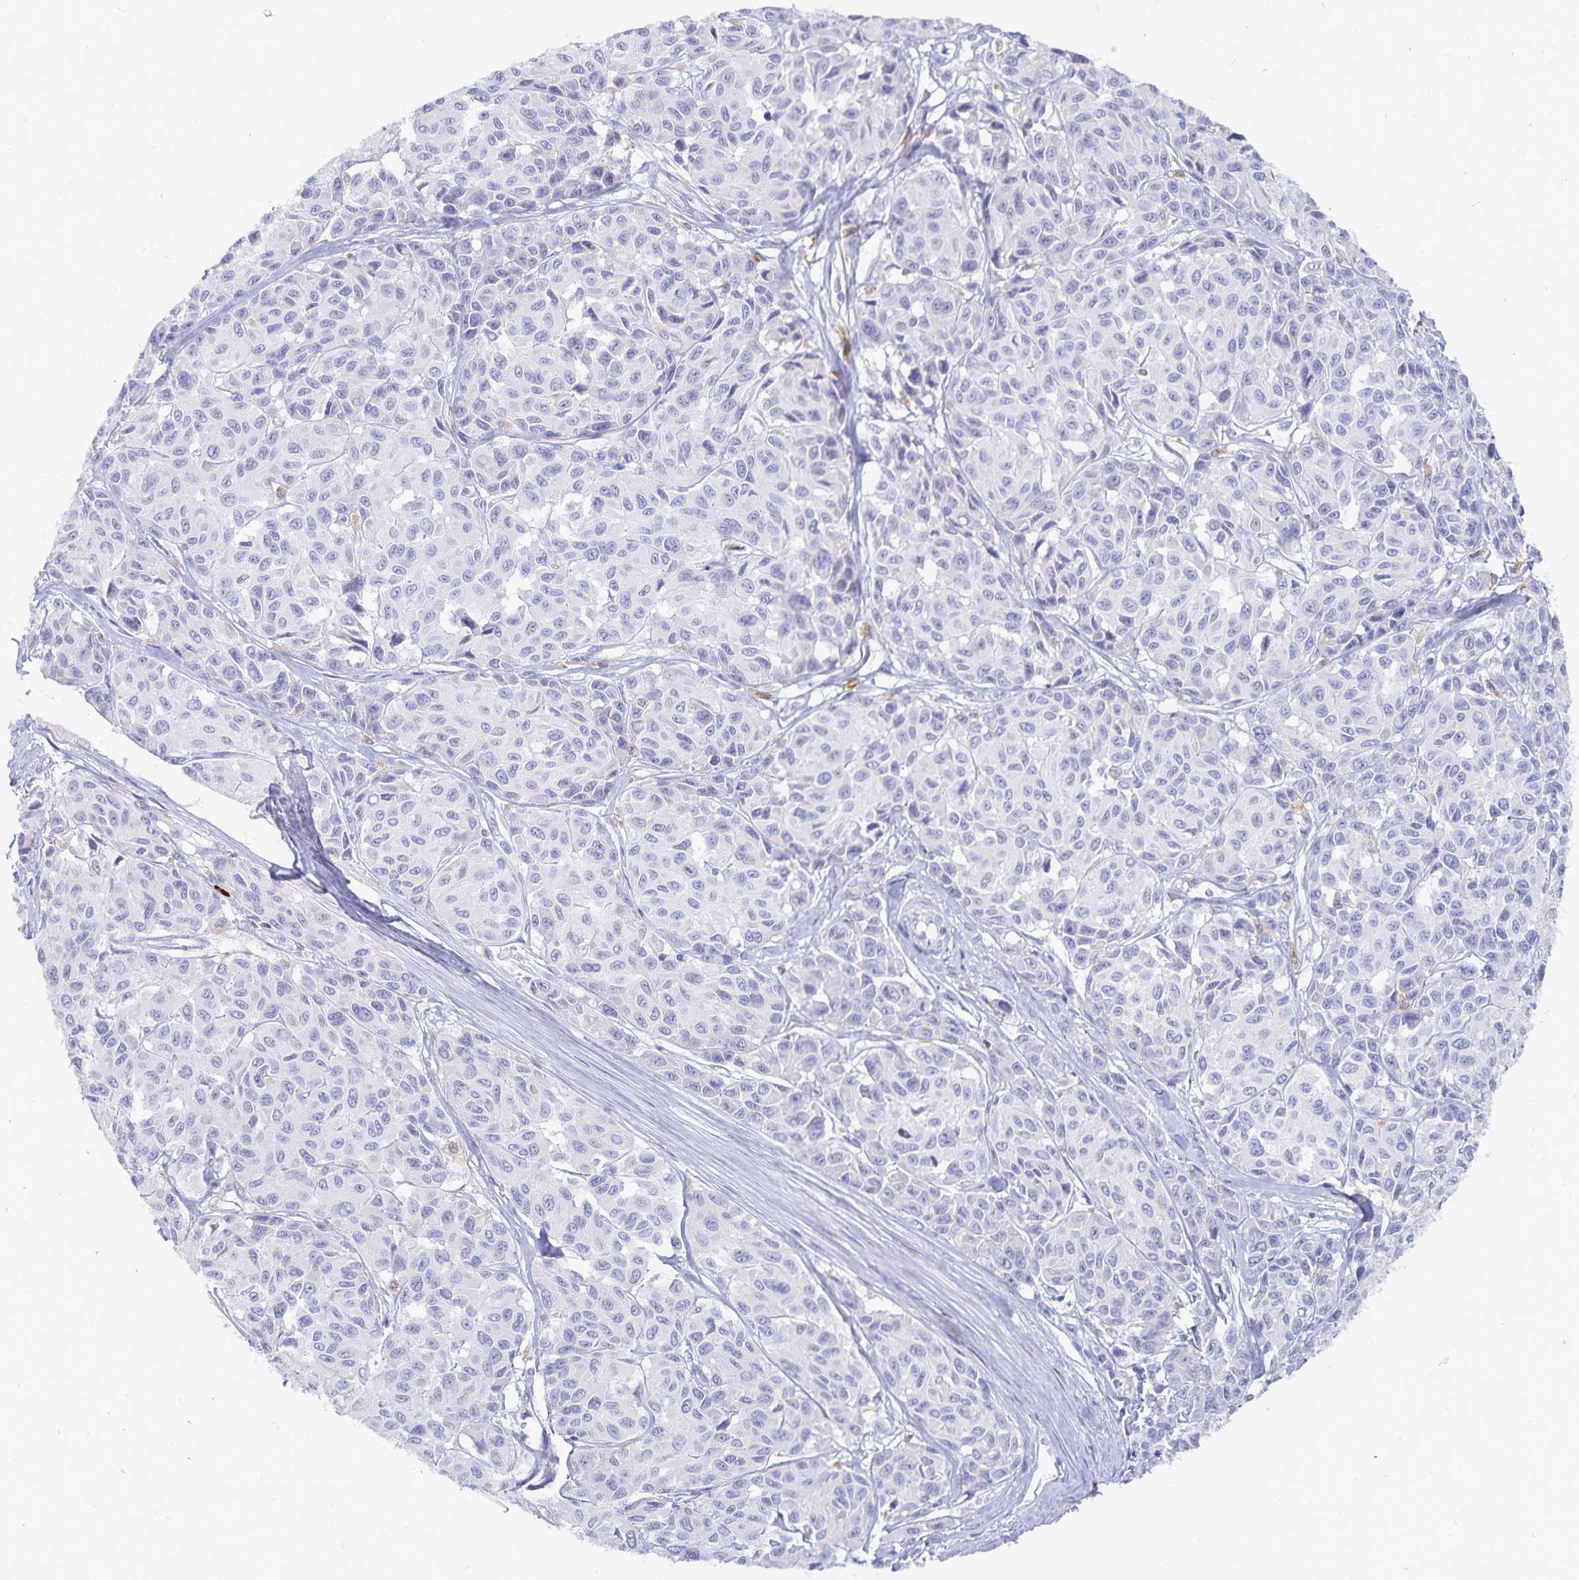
{"staining": {"intensity": "negative", "quantity": "none", "location": "none"}, "tissue": "melanoma", "cell_type": "Tumor cells", "image_type": "cancer", "snomed": [{"axis": "morphology", "description": "Malignant melanoma, NOS"}, {"axis": "topography", "description": "Skin"}], "caption": "Histopathology image shows no significant protein expression in tumor cells of melanoma.", "gene": "PKHD1", "patient": {"sex": "female", "age": 66}}